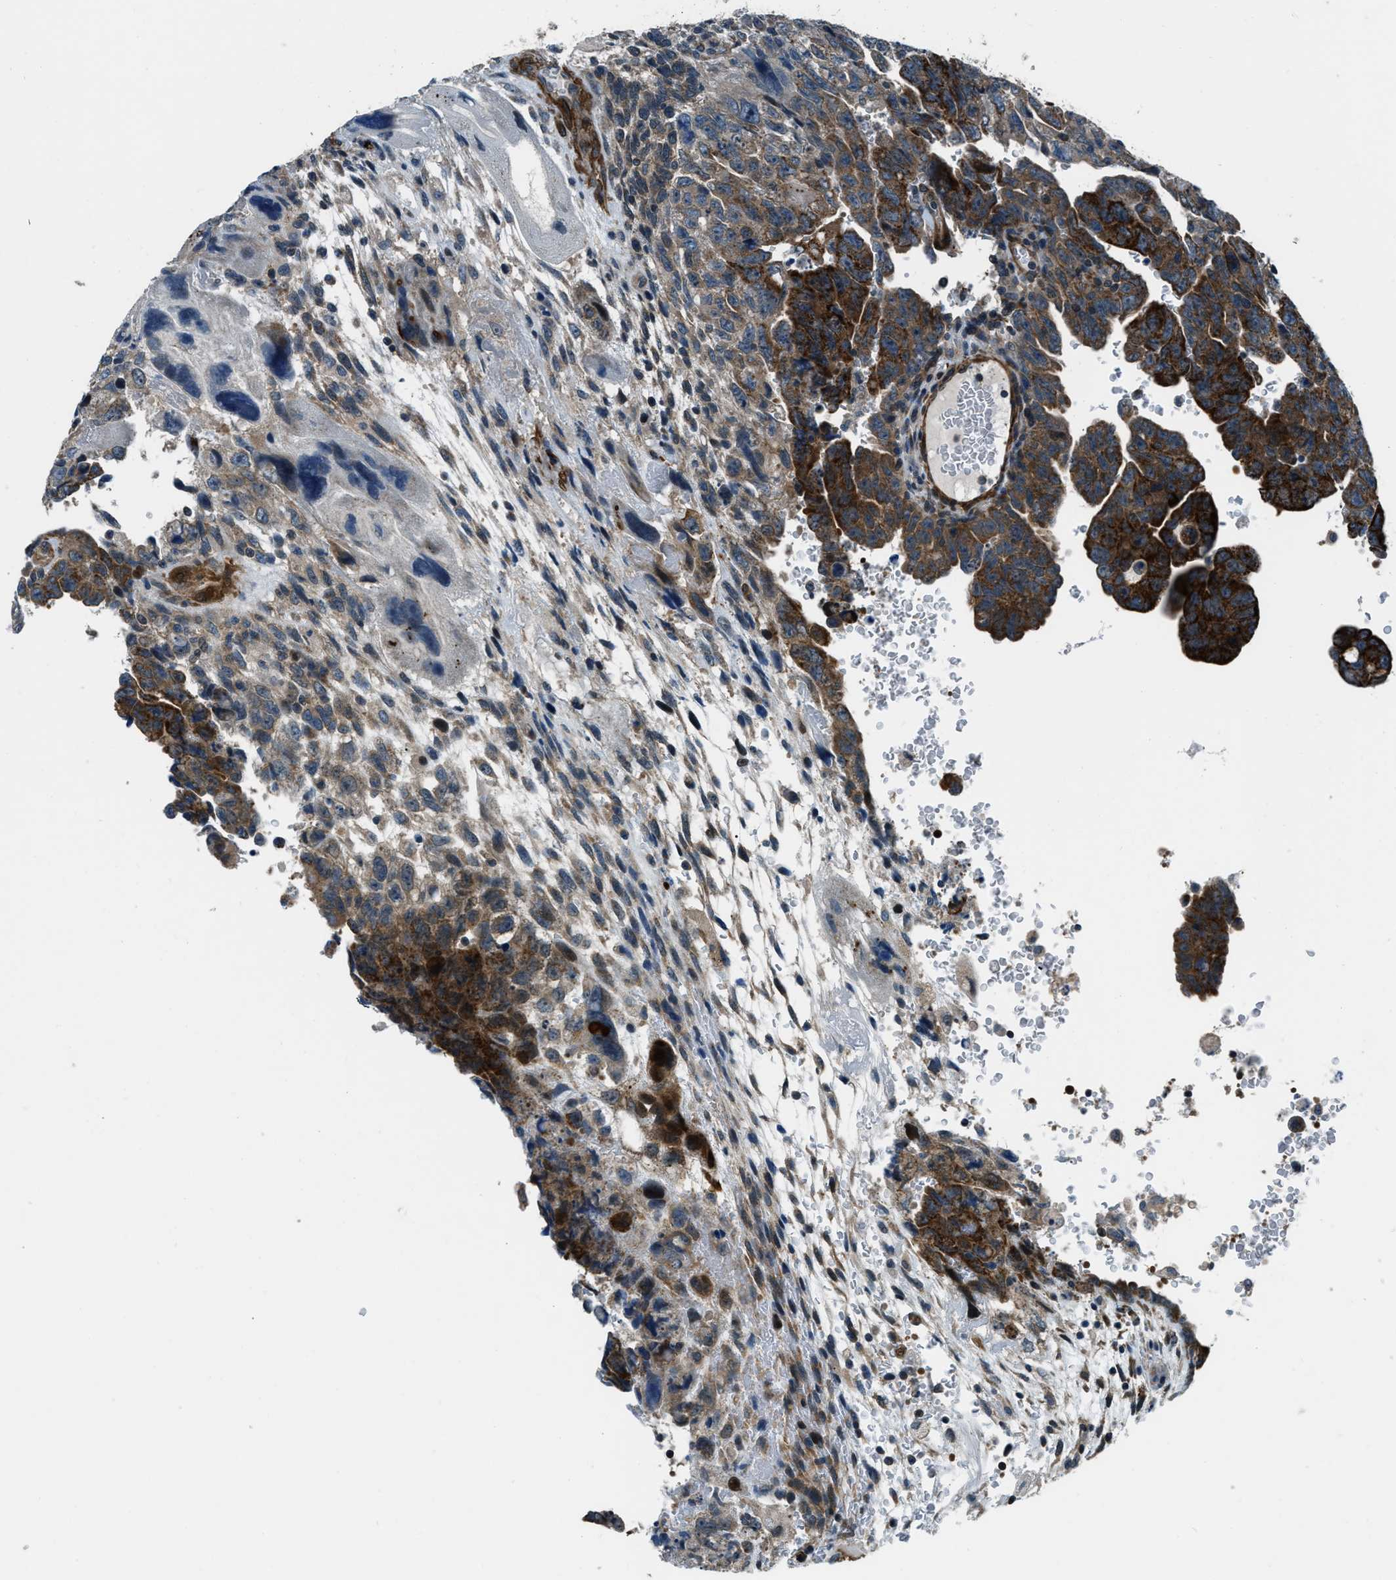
{"staining": {"intensity": "strong", "quantity": ">75%", "location": "cytoplasmic/membranous"}, "tissue": "testis cancer", "cell_type": "Tumor cells", "image_type": "cancer", "snomed": [{"axis": "morphology", "description": "Carcinoma, Embryonal, NOS"}, {"axis": "topography", "description": "Testis"}], "caption": "Immunohistochemistry image of neoplastic tissue: embryonal carcinoma (testis) stained using immunohistochemistry (IHC) shows high levels of strong protein expression localized specifically in the cytoplasmic/membranous of tumor cells, appearing as a cytoplasmic/membranous brown color.", "gene": "NUDCD3", "patient": {"sex": "male", "age": 28}}